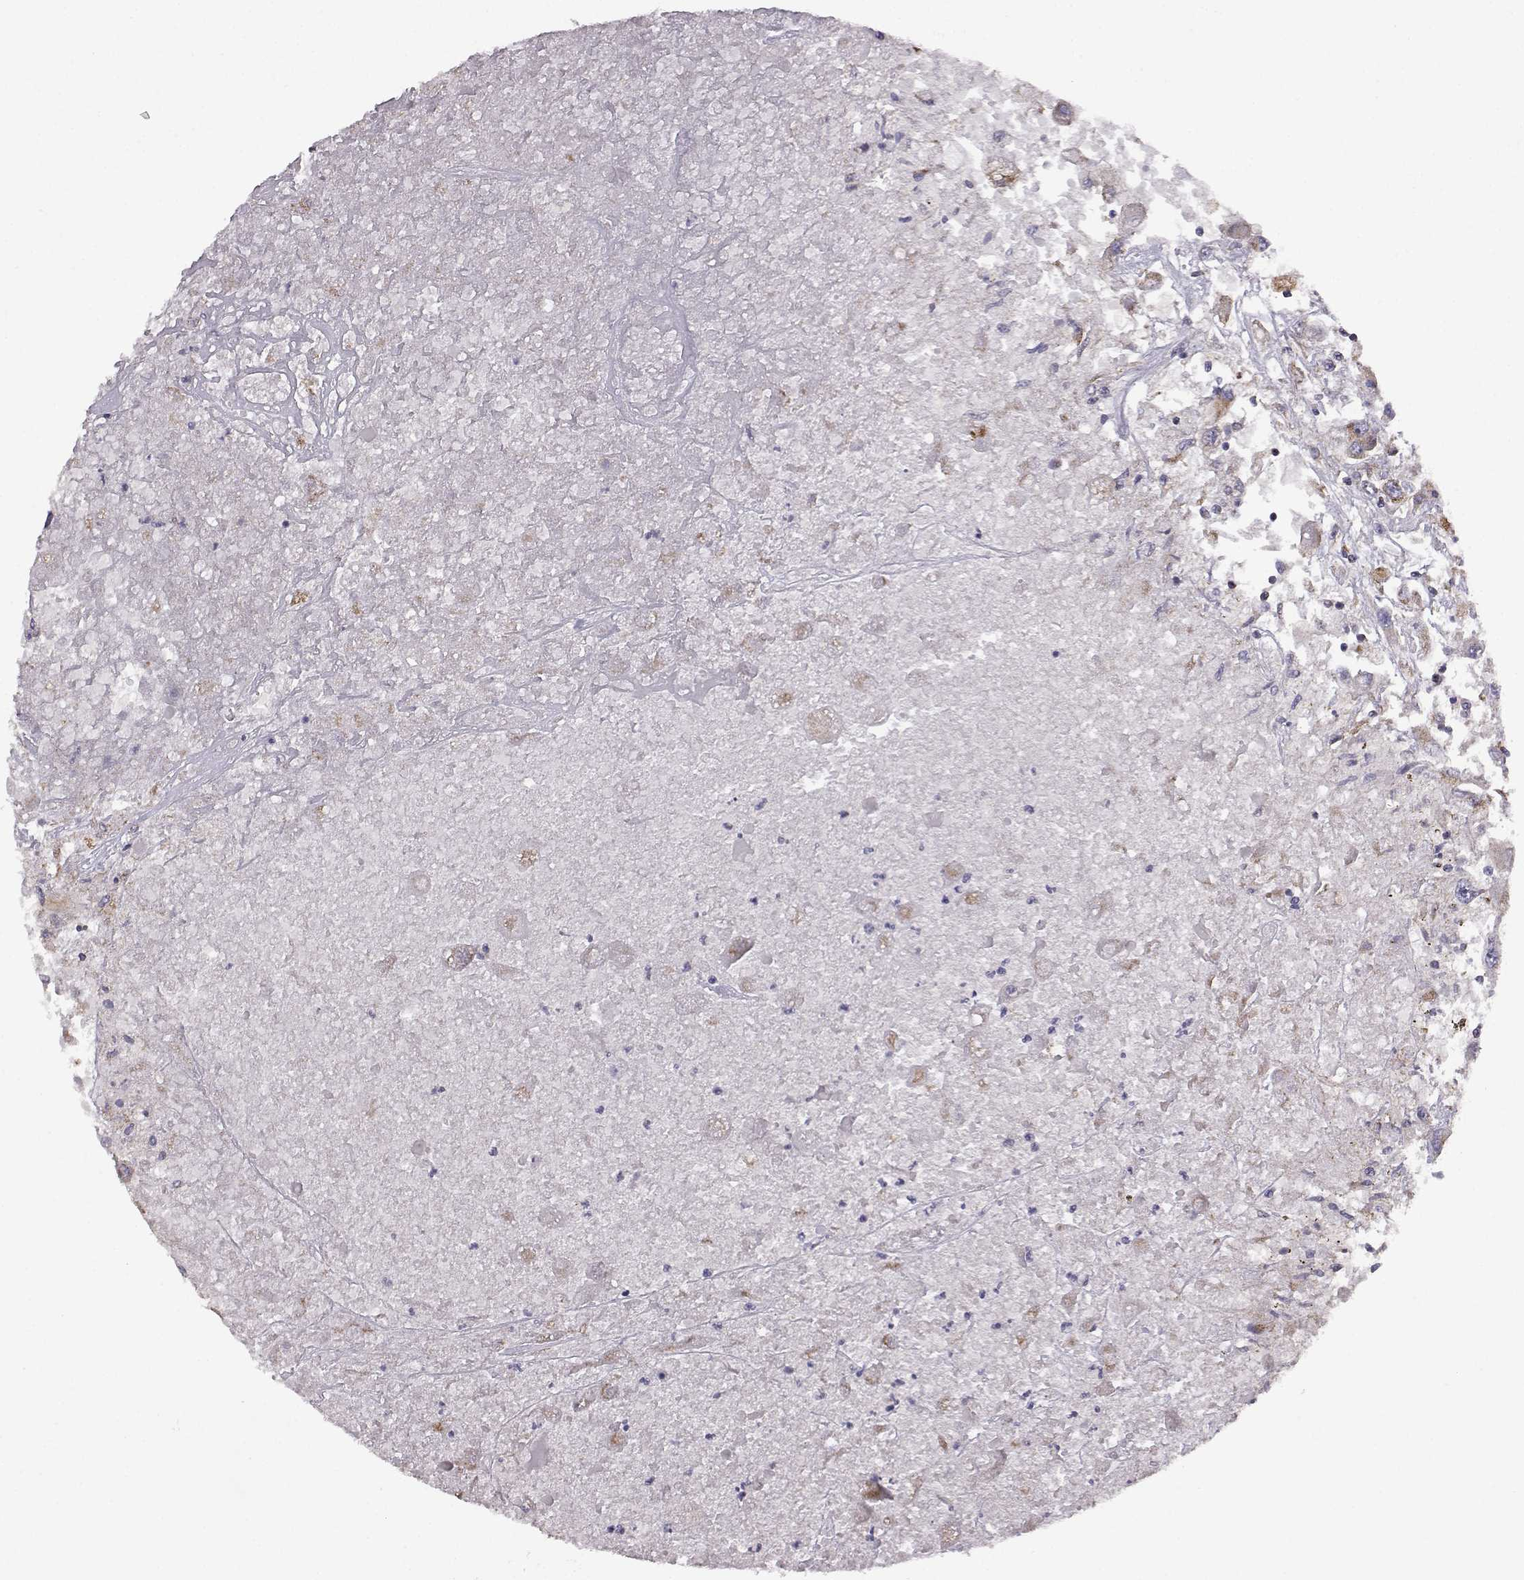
{"staining": {"intensity": "moderate", "quantity": "<25%", "location": "cytoplasmic/membranous"}, "tissue": "renal cancer", "cell_type": "Tumor cells", "image_type": "cancer", "snomed": [{"axis": "morphology", "description": "Adenocarcinoma, NOS"}, {"axis": "topography", "description": "Kidney"}], "caption": "Immunohistochemistry (IHC) micrograph of adenocarcinoma (renal) stained for a protein (brown), which reveals low levels of moderate cytoplasmic/membranous staining in about <25% of tumor cells.", "gene": "DDC", "patient": {"sex": "female", "age": 67}}